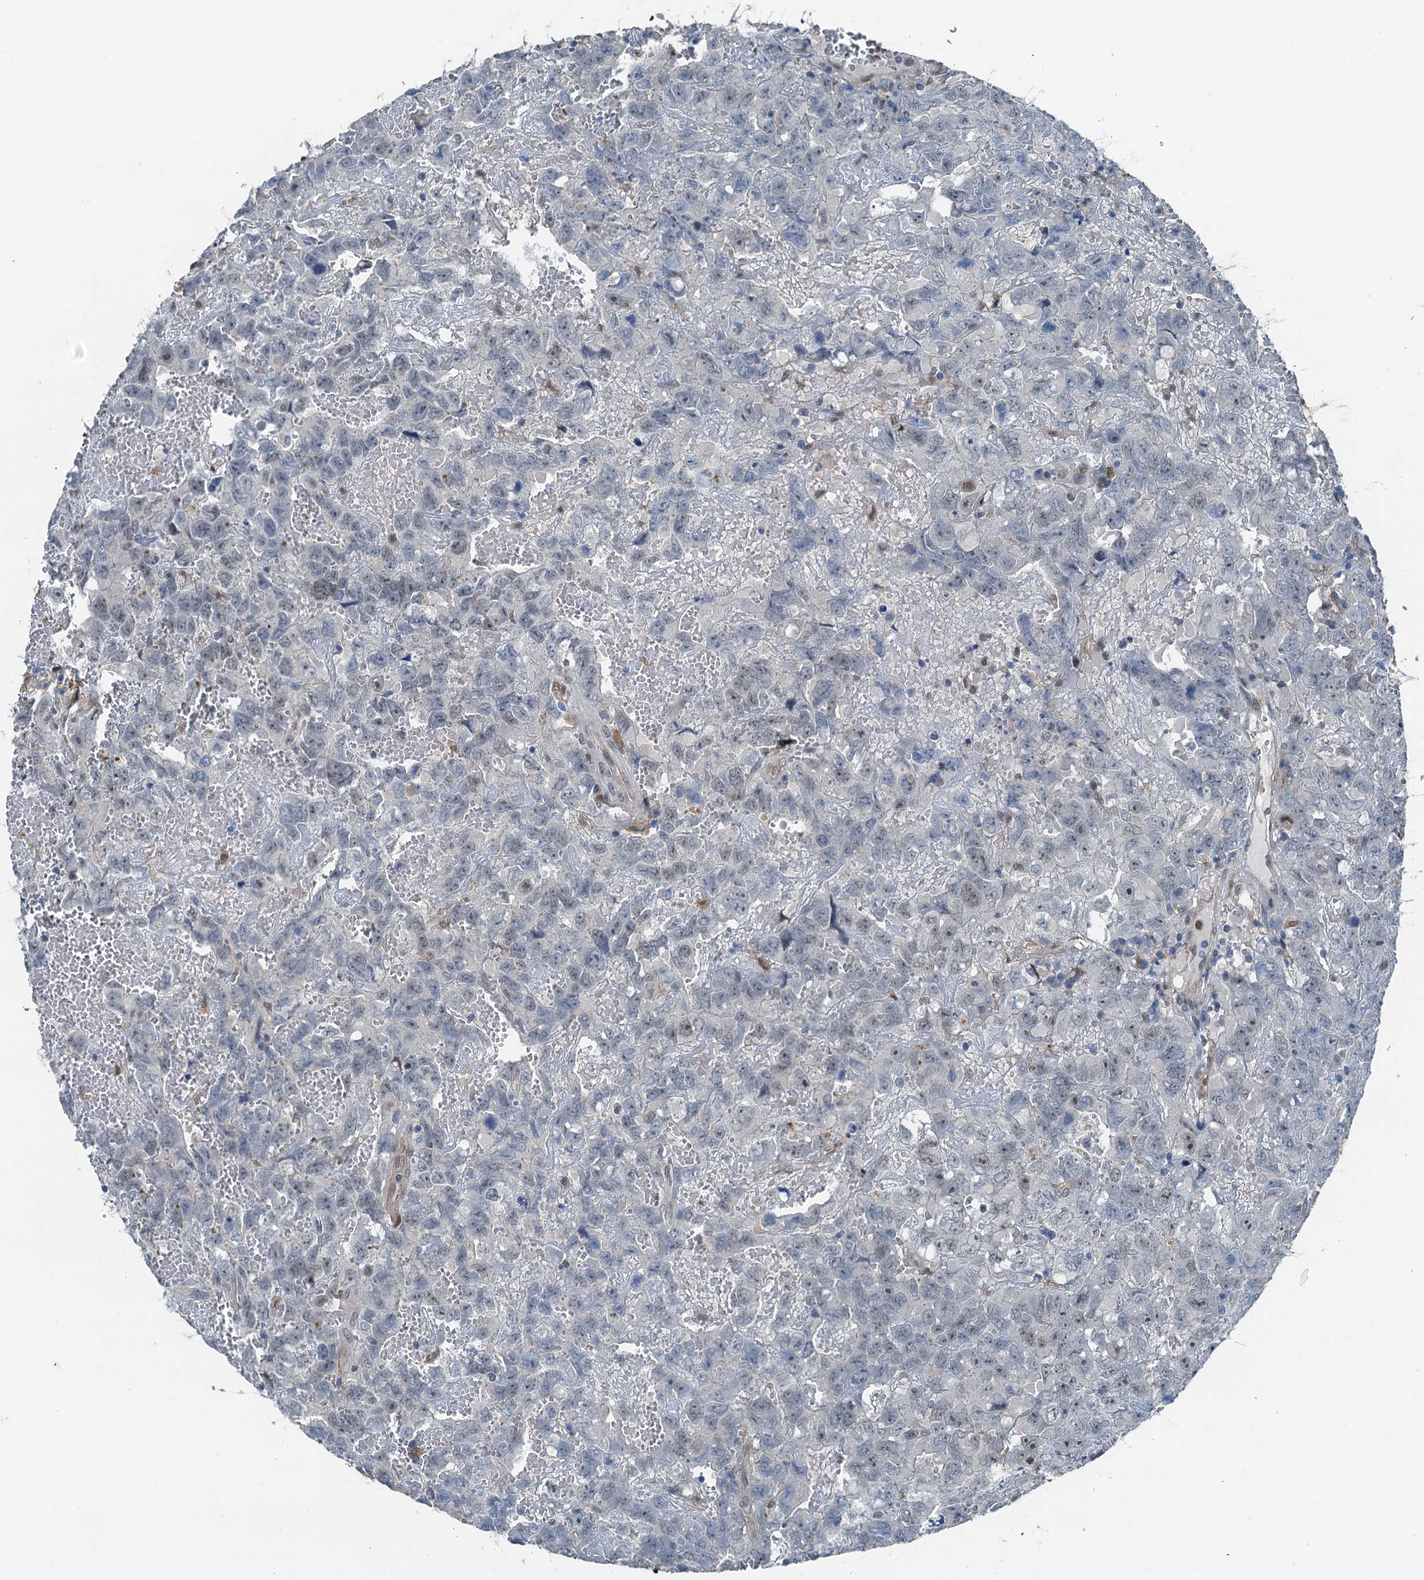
{"staining": {"intensity": "negative", "quantity": "none", "location": "none"}, "tissue": "testis cancer", "cell_type": "Tumor cells", "image_type": "cancer", "snomed": [{"axis": "morphology", "description": "Carcinoma, Embryonal, NOS"}, {"axis": "topography", "description": "Testis"}], "caption": "There is no significant staining in tumor cells of testis cancer (embryonal carcinoma). Nuclei are stained in blue.", "gene": "RNH1", "patient": {"sex": "male", "age": 45}}